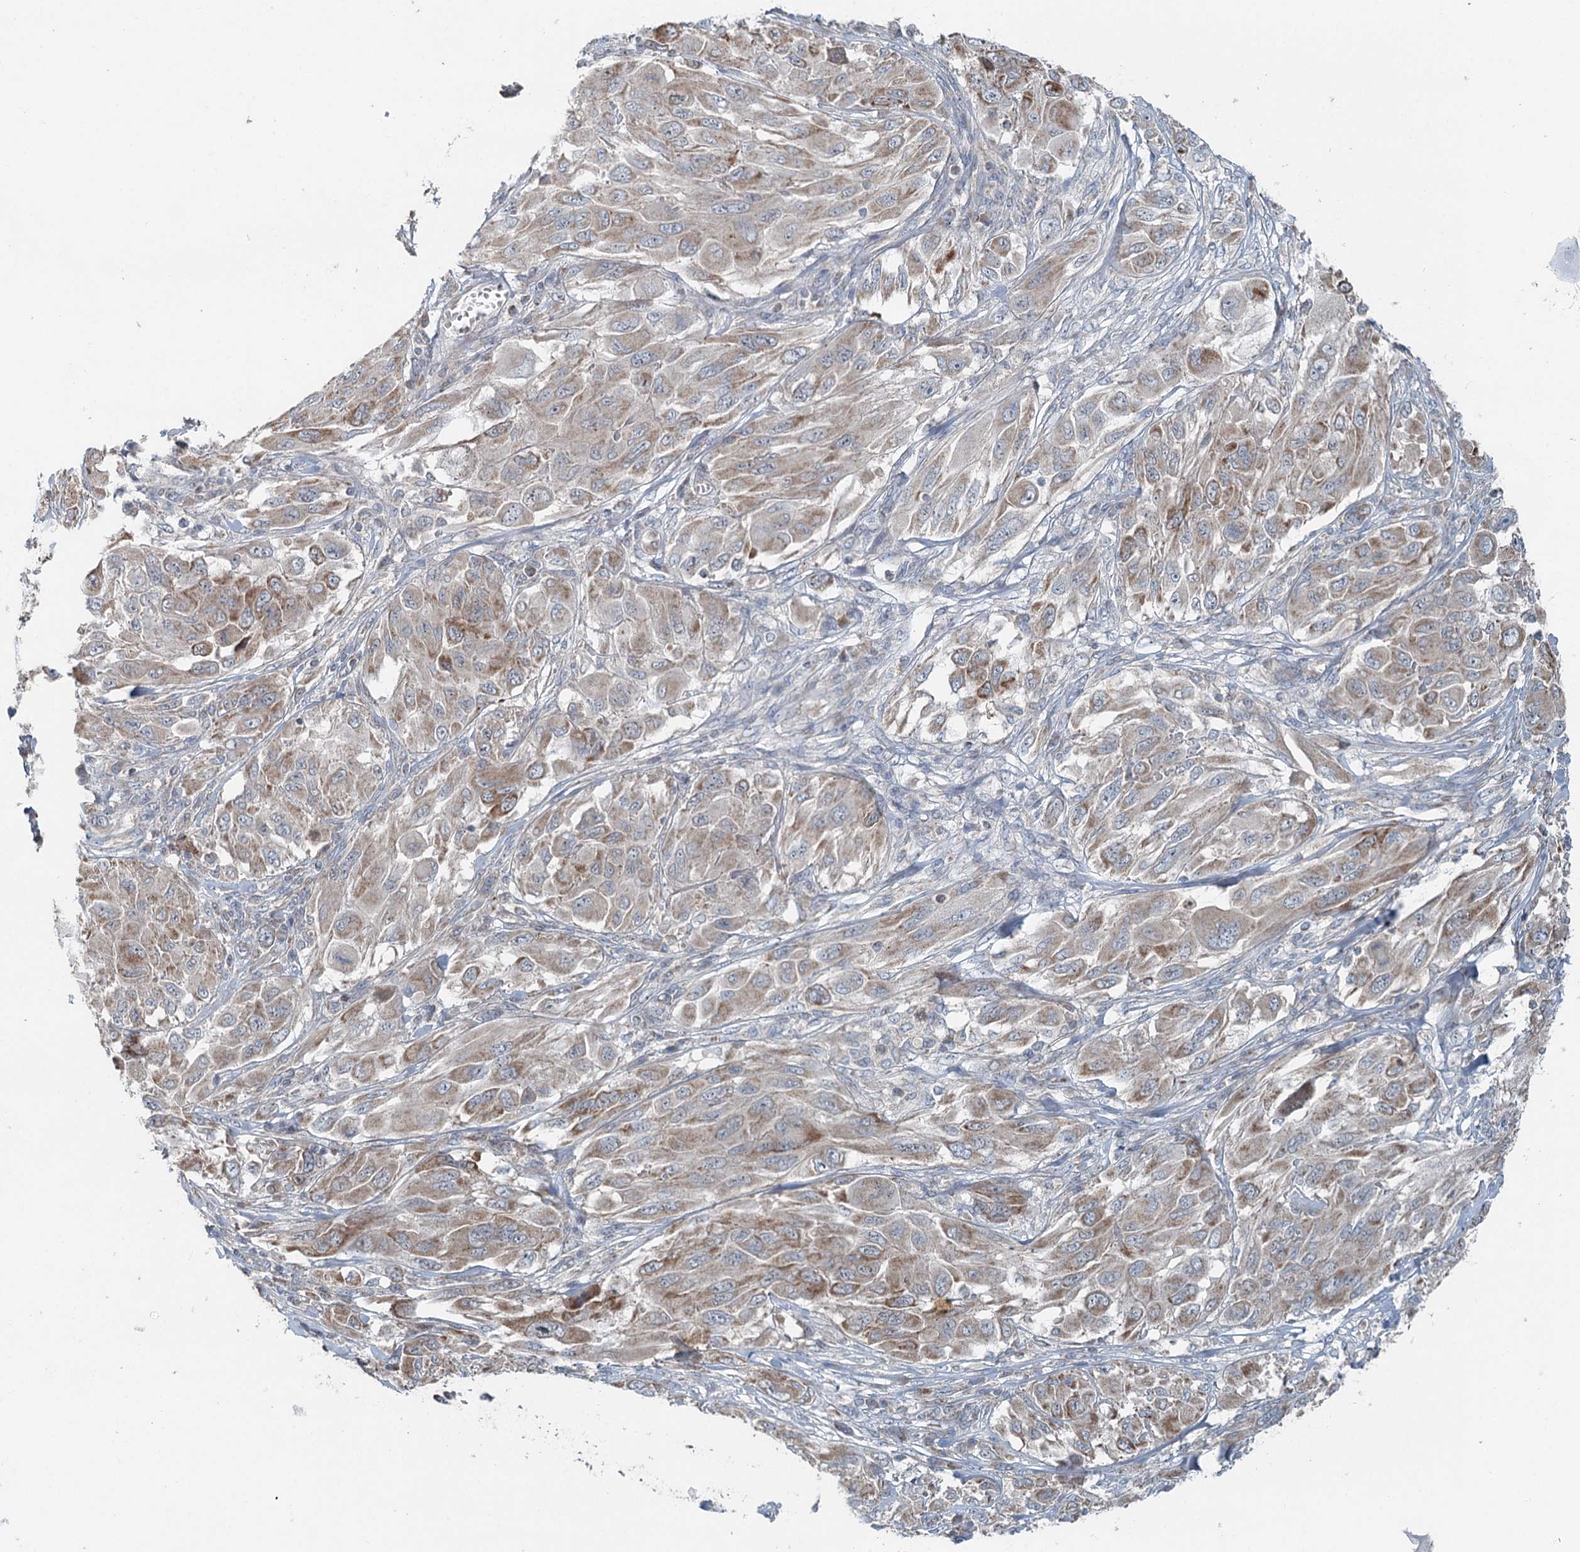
{"staining": {"intensity": "moderate", "quantity": "25%-75%", "location": "cytoplasmic/membranous"}, "tissue": "melanoma", "cell_type": "Tumor cells", "image_type": "cancer", "snomed": [{"axis": "morphology", "description": "Malignant melanoma, NOS"}, {"axis": "topography", "description": "Skin"}], "caption": "Malignant melanoma tissue shows moderate cytoplasmic/membranous positivity in about 25%-75% of tumor cells (brown staining indicates protein expression, while blue staining denotes nuclei).", "gene": "CHCHD5", "patient": {"sex": "female", "age": 91}}